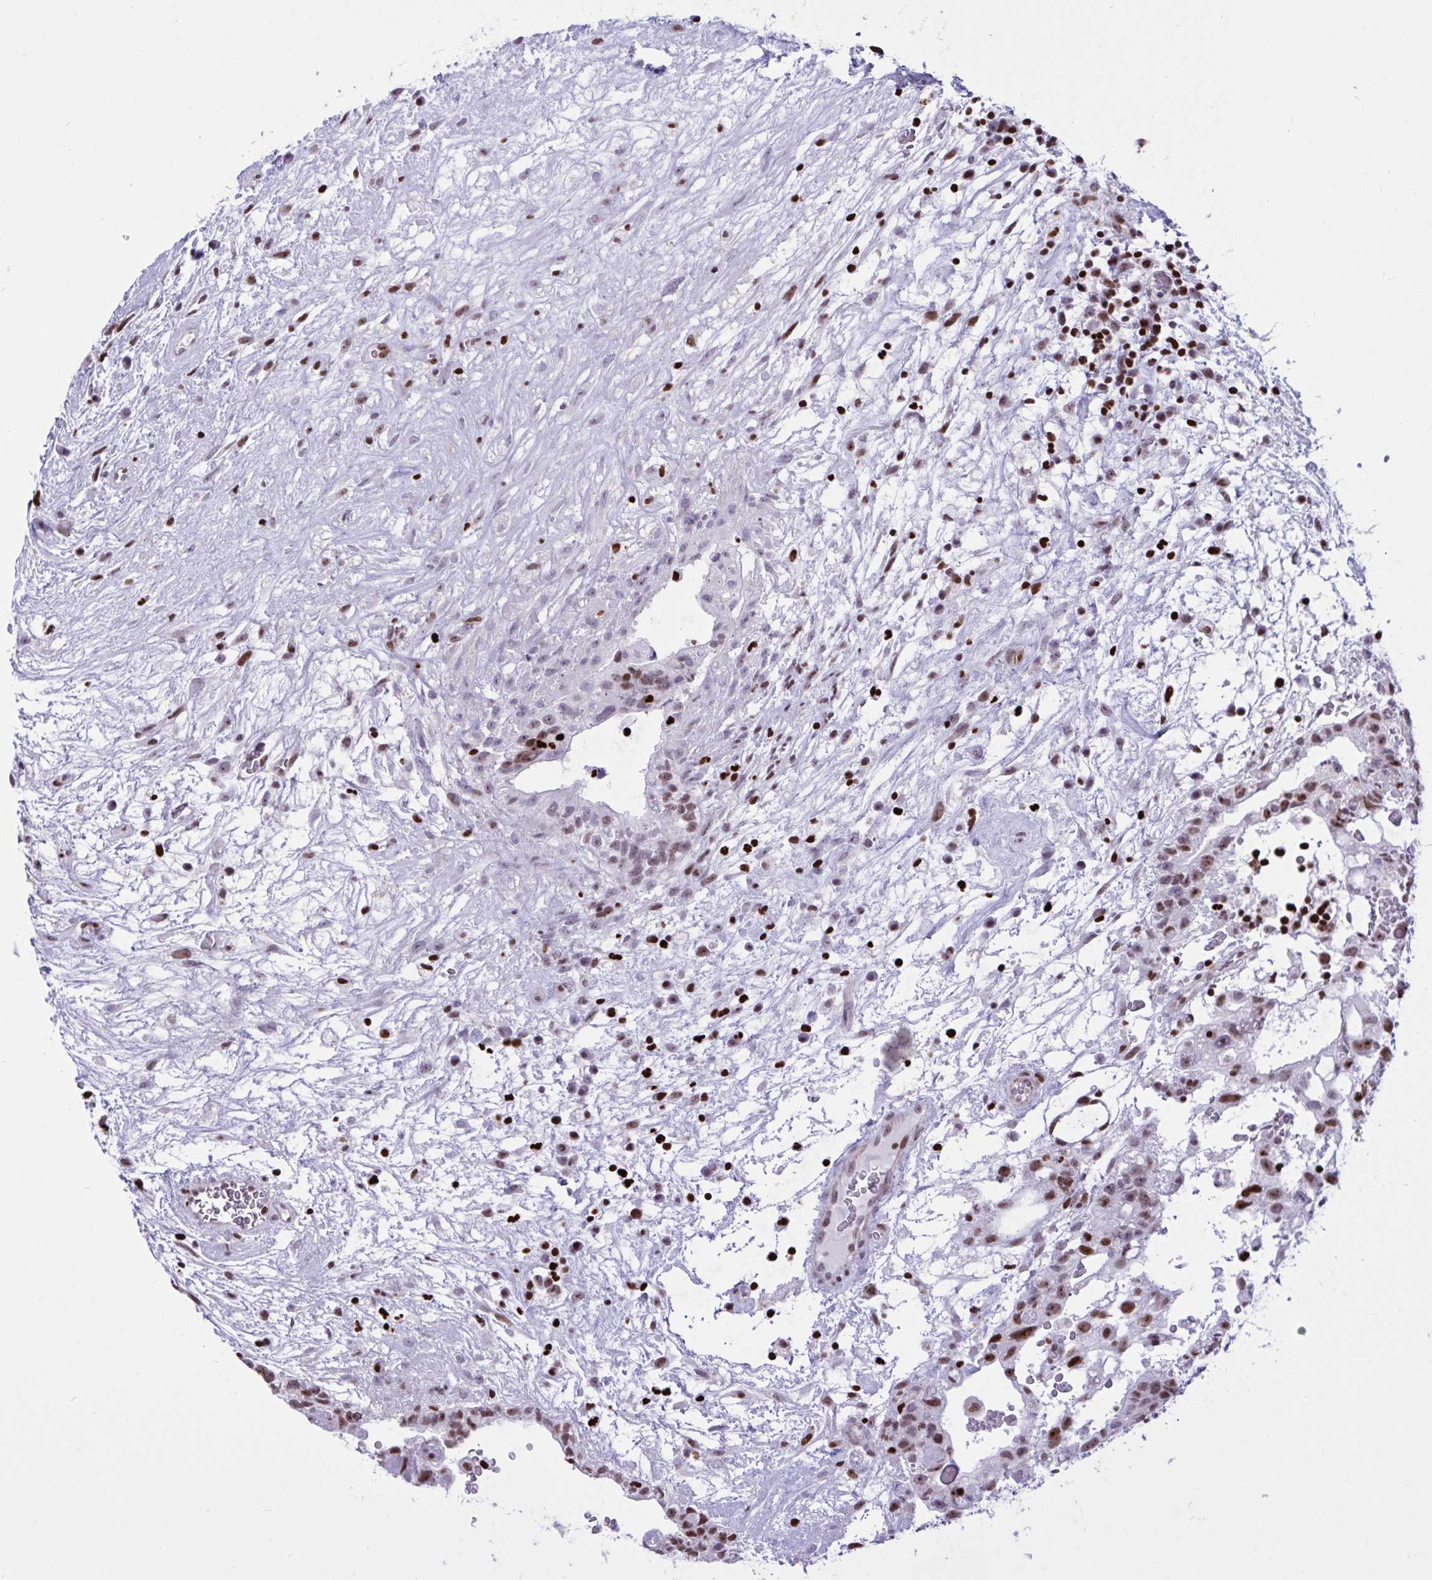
{"staining": {"intensity": "moderate", "quantity": "25%-75%", "location": "nuclear"}, "tissue": "testis cancer", "cell_type": "Tumor cells", "image_type": "cancer", "snomed": [{"axis": "morphology", "description": "Normal tissue, NOS"}, {"axis": "morphology", "description": "Carcinoma, Embryonal, NOS"}, {"axis": "topography", "description": "Testis"}], "caption": "A medium amount of moderate nuclear expression is seen in approximately 25%-75% of tumor cells in testis embryonal carcinoma tissue. (DAB (3,3'-diaminobenzidine) IHC, brown staining for protein, blue staining for nuclei).", "gene": "HMGB2", "patient": {"sex": "male", "age": 32}}